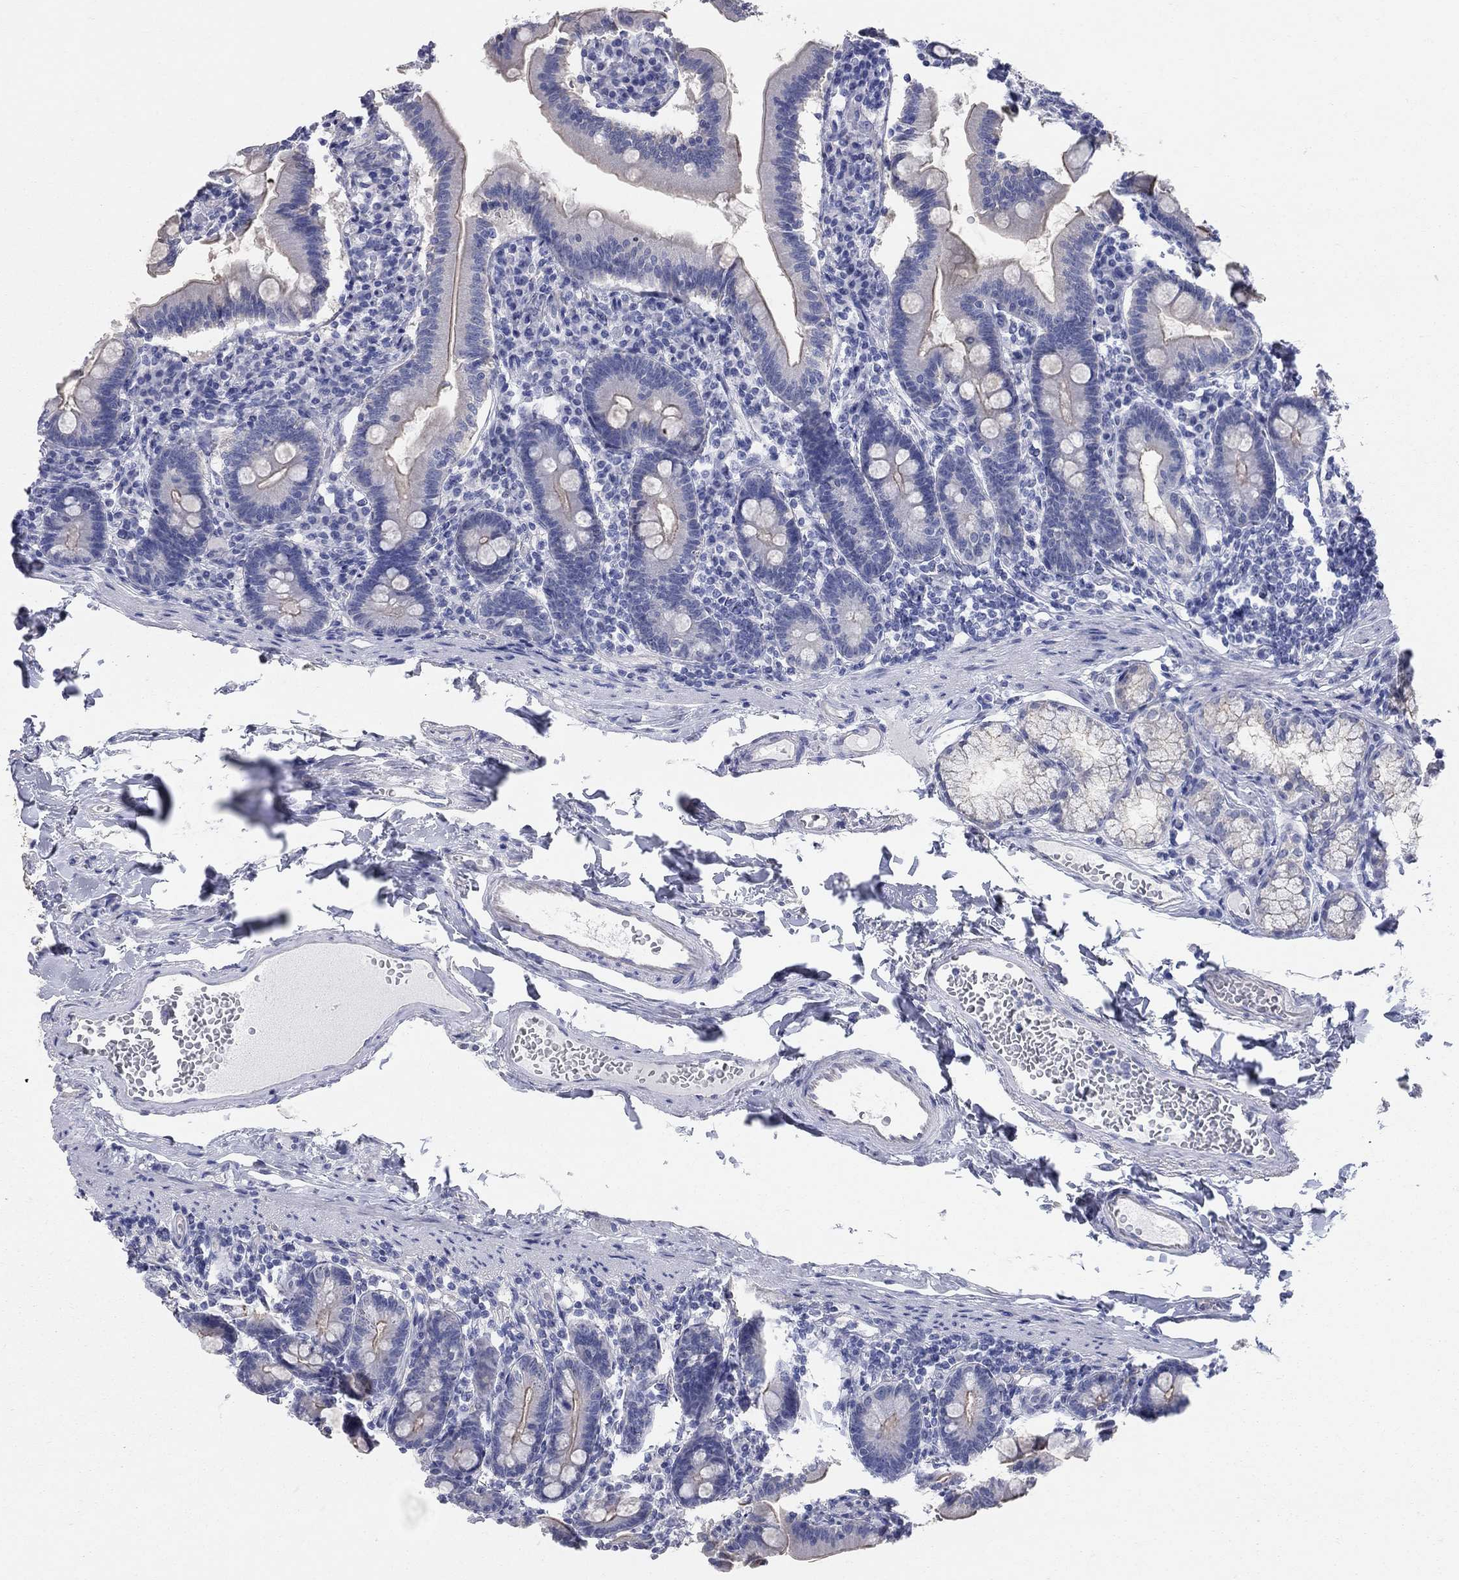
{"staining": {"intensity": "weak", "quantity": "<25%", "location": "cytoplasmic/membranous"}, "tissue": "duodenum", "cell_type": "Glandular cells", "image_type": "normal", "snomed": [{"axis": "morphology", "description": "Normal tissue, NOS"}, {"axis": "topography", "description": "Duodenum"}], "caption": "IHC image of unremarkable duodenum: duodenum stained with DAB reveals no significant protein staining in glandular cells. (Stains: DAB (3,3'-diaminobenzidine) immunohistochemistry with hematoxylin counter stain, Microscopy: brightfield microscopy at high magnification).", "gene": "AOX1", "patient": {"sex": "female", "age": 67}}